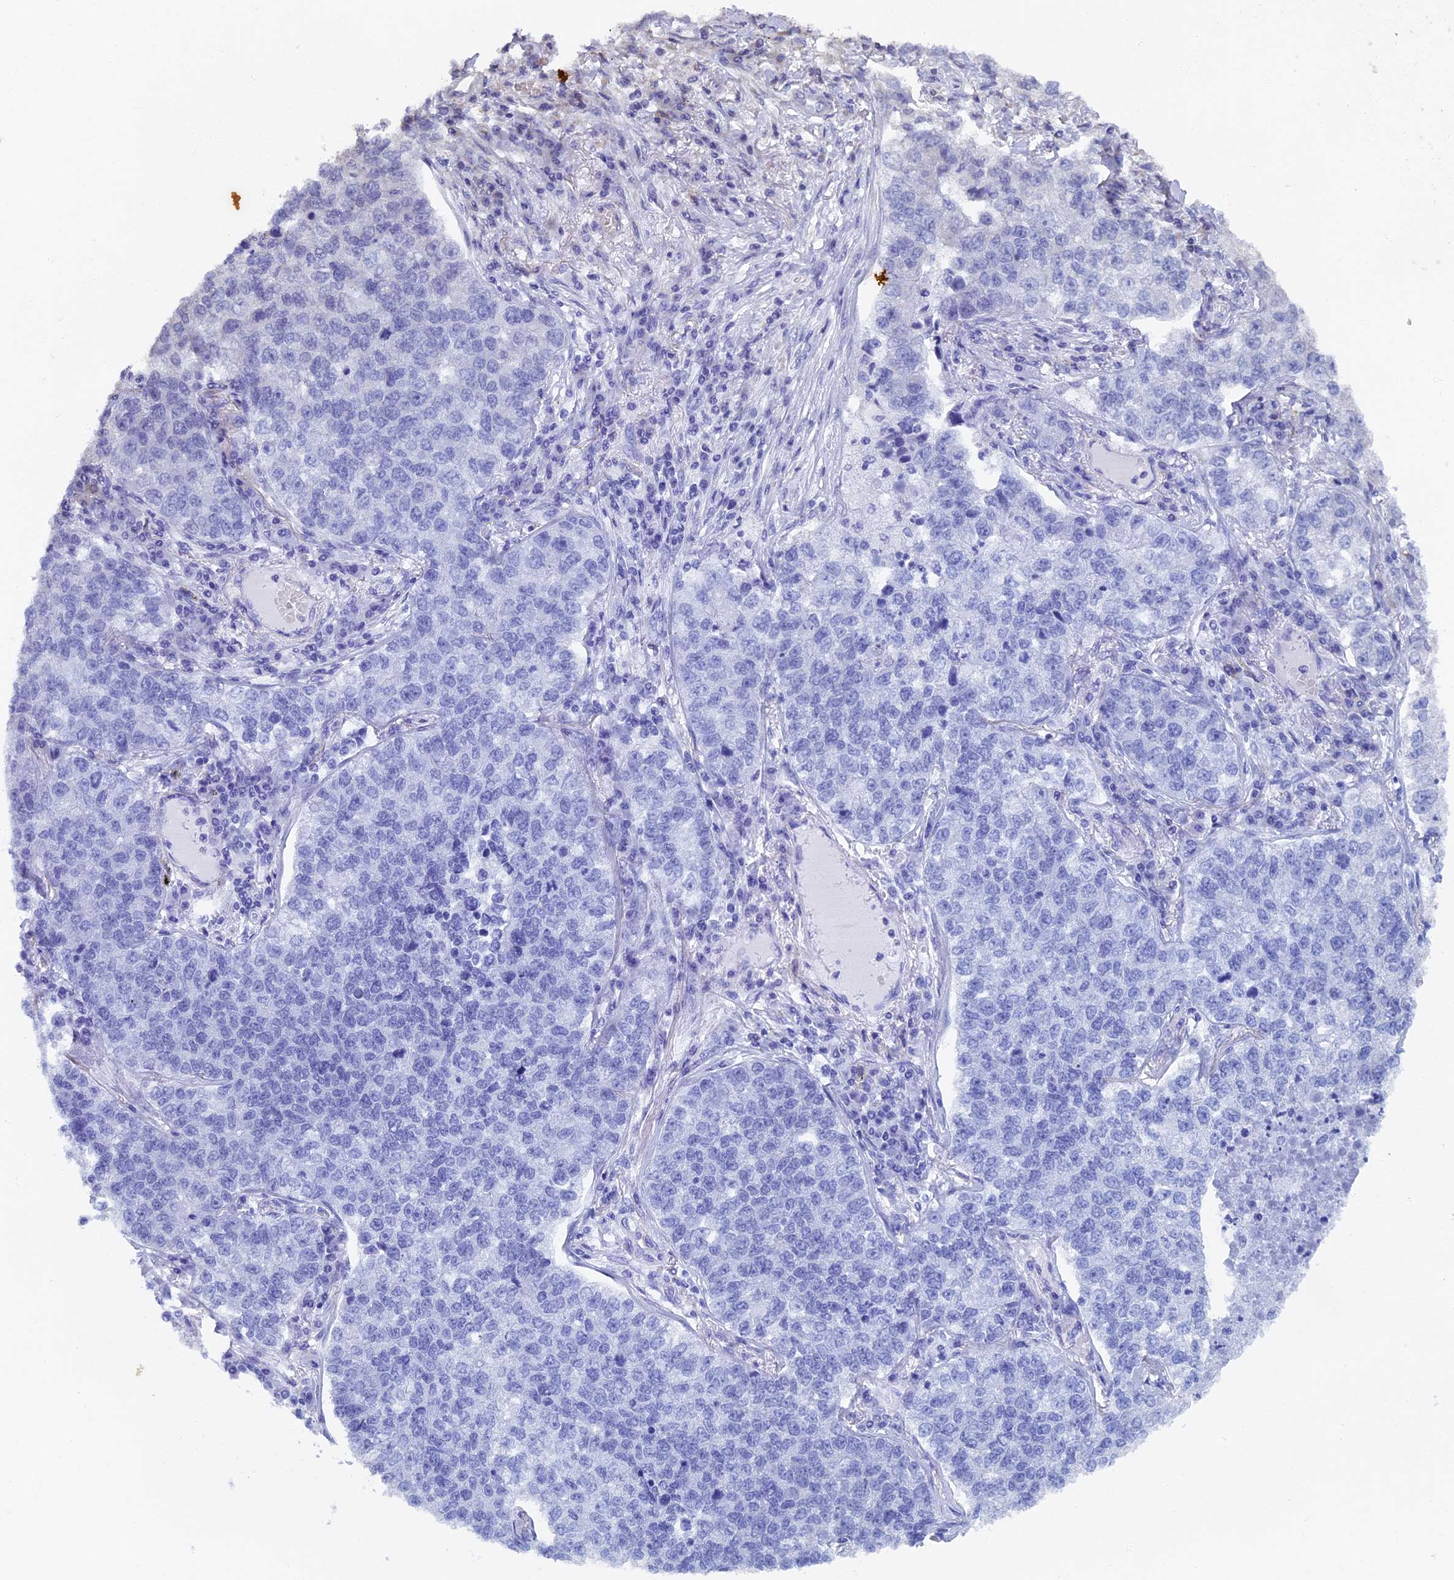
{"staining": {"intensity": "negative", "quantity": "none", "location": "none"}, "tissue": "lung cancer", "cell_type": "Tumor cells", "image_type": "cancer", "snomed": [{"axis": "morphology", "description": "Adenocarcinoma, NOS"}, {"axis": "topography", "description": "Lung"}], "caption": "High magnification brightfield microscopy of lung adenocarcinoma stained with DAB (3,3'-diaminobenzidine) (brown) and counterstained with hematoxylin (blue): tumor cells show no significant expression. (DAB immunohistochemistry with hematoxylin counter stain).", "gene": "RASGRF1", "patient": {"sex": "male", "age": 49}}